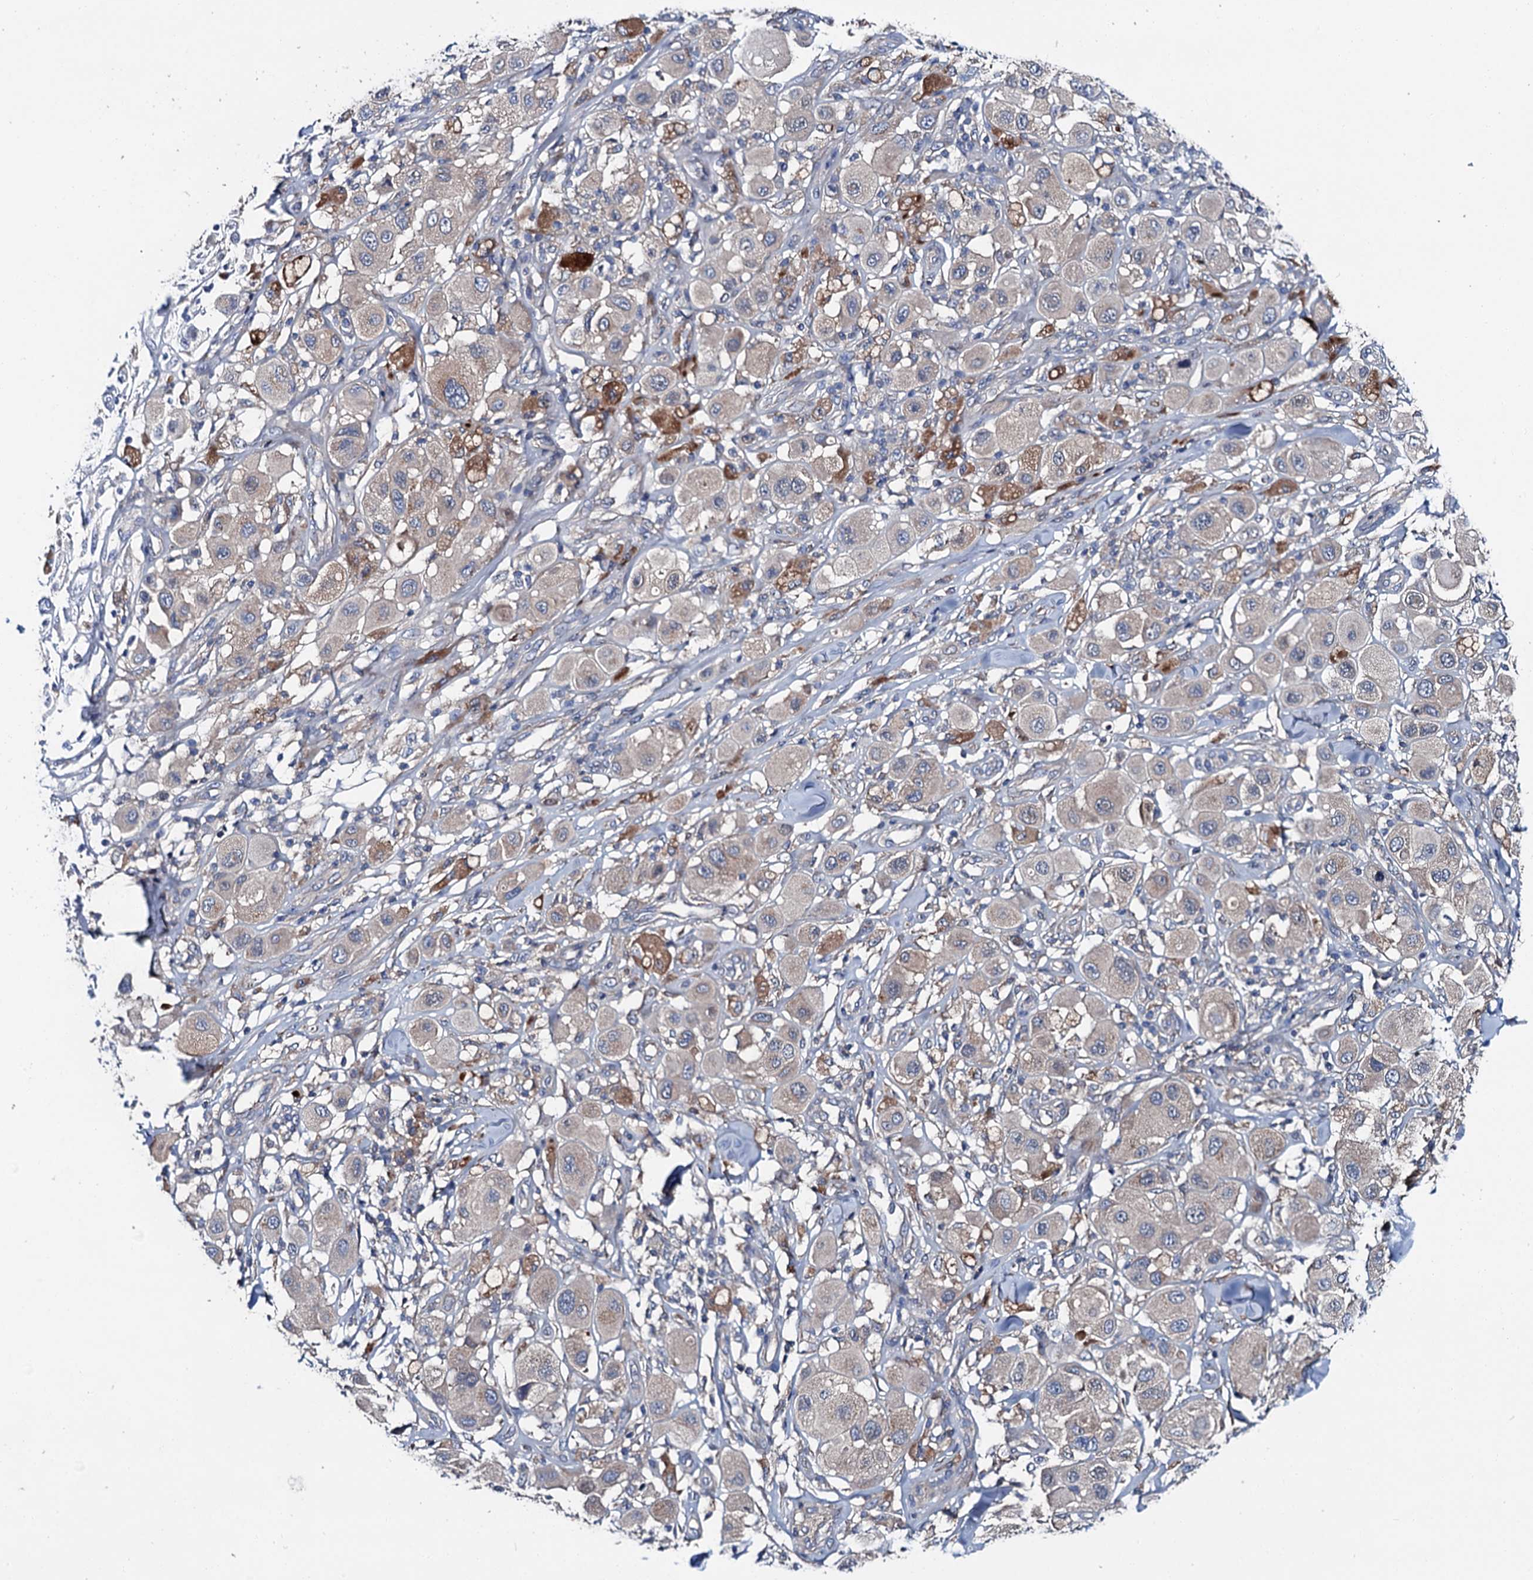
{"staining": {"intensity": "negative", "quantity": "none", "location": "none"}, "tissue": "melanoma", "cell_type": "Tumor cells", "image_type": "cancer", "snomed": [{"axis": "morphology", "description": "Malignant melanoma, Metastatic site"}, {"axis": "topography", "description": "Skin"}], "caption": "Immunohistochemical staining of malignant melanoma (metastatic site) reveals no significant expression in tumor cells.", "gene": "SLC22A25", "patient": {"sex": "male", "age": 41}}